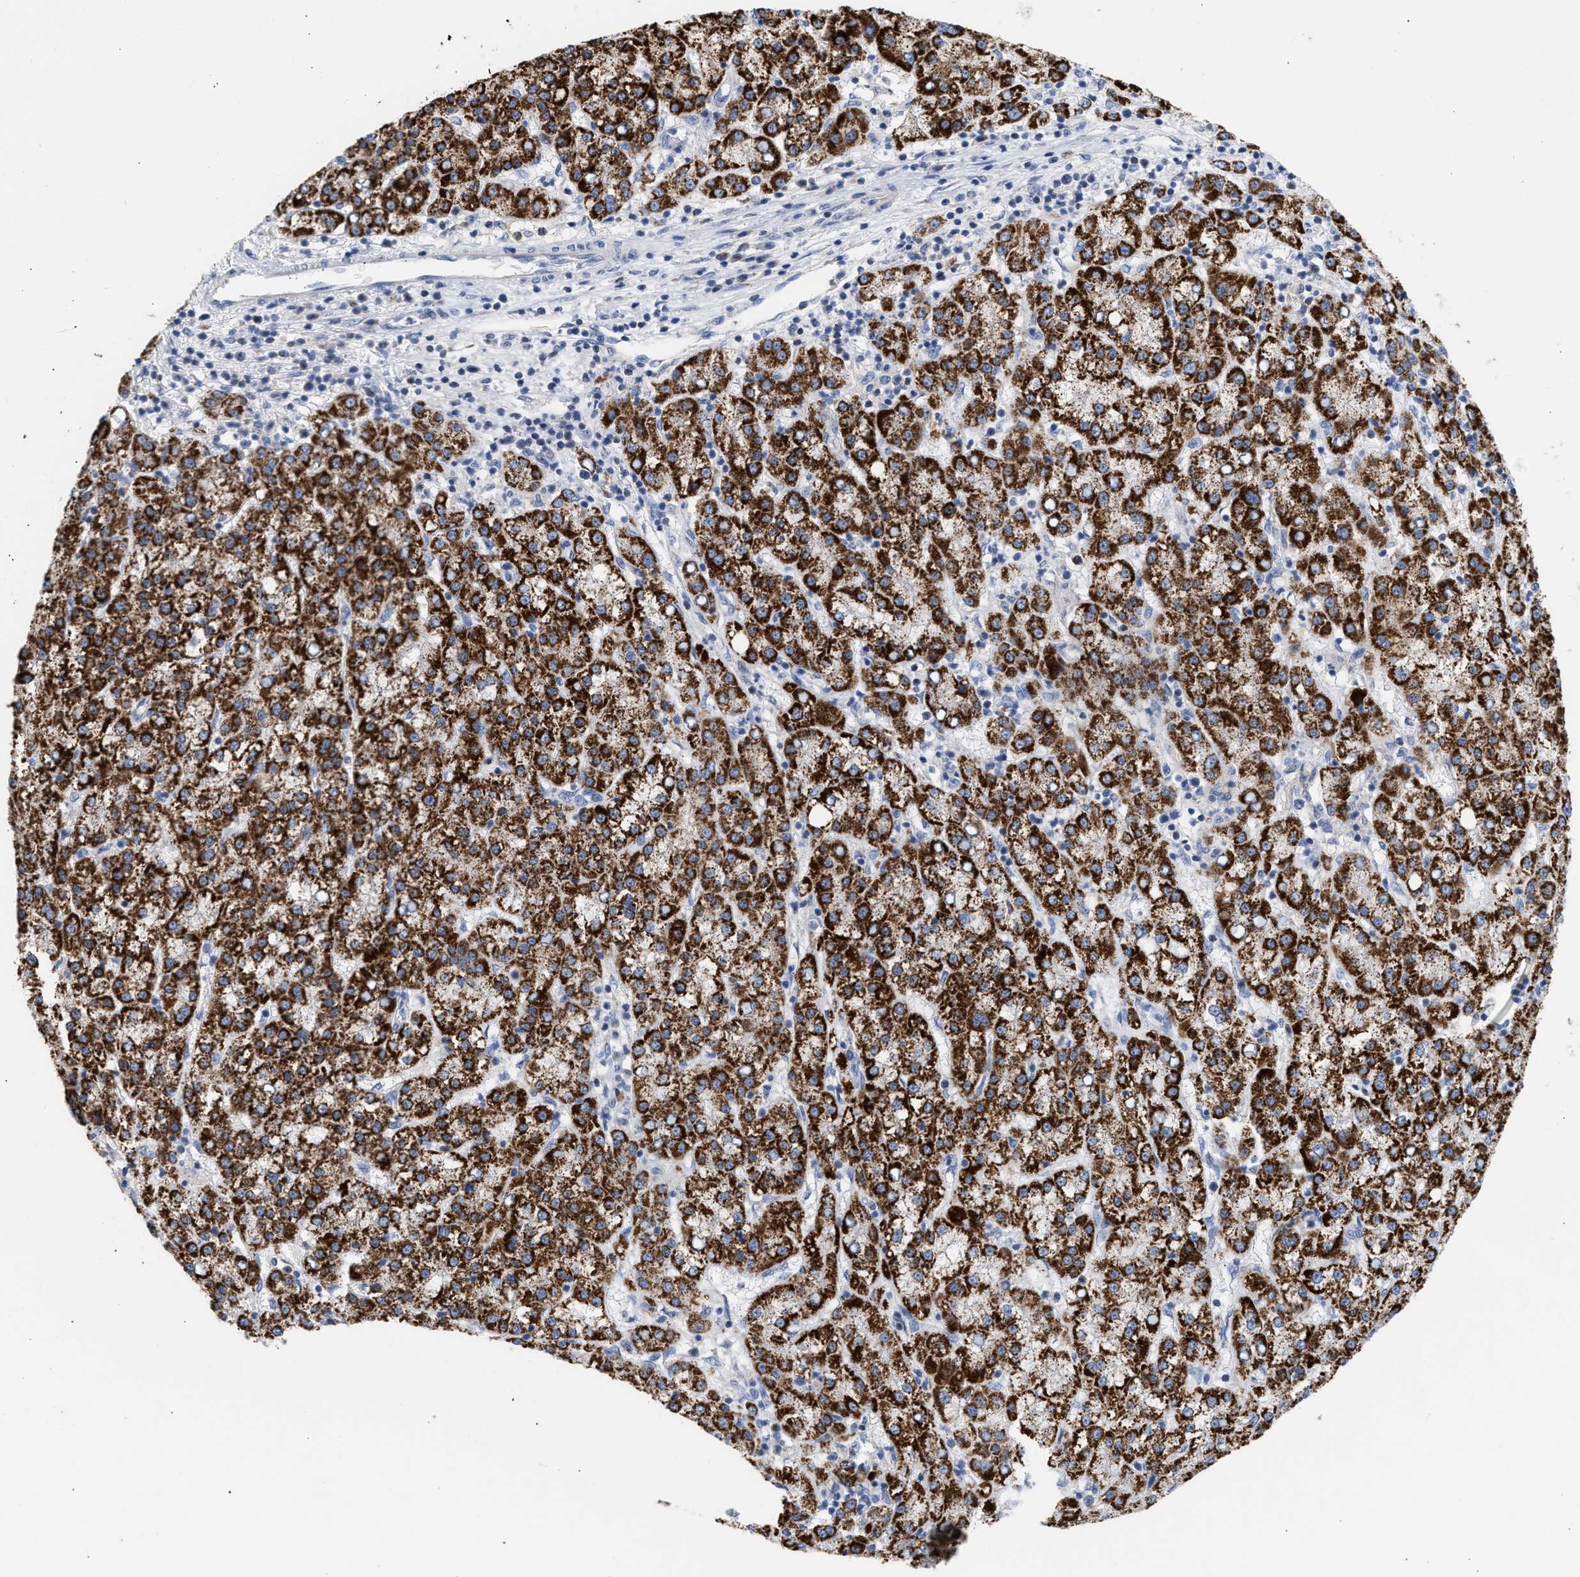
{"staining": {"intensity": "strong", "quantity": ">75%", "location": "cytoplasmic/membranous"}, "tissue": "liver cancer", "cell_type": "Tumor cells", "image_type": "cancer", "snomed": [{"axis": "morphology", "description": "Carcinoma, Hepatocellular, NOS"}, {"axis": "topography", "description": "Liver"}], "caption": "Liver hepatocellular carcinoma stained with a protein marker demonstrates strong staining in tumor cells.", "gene": "ACOT13", "patient": {"sex": "female", "age": 58}}